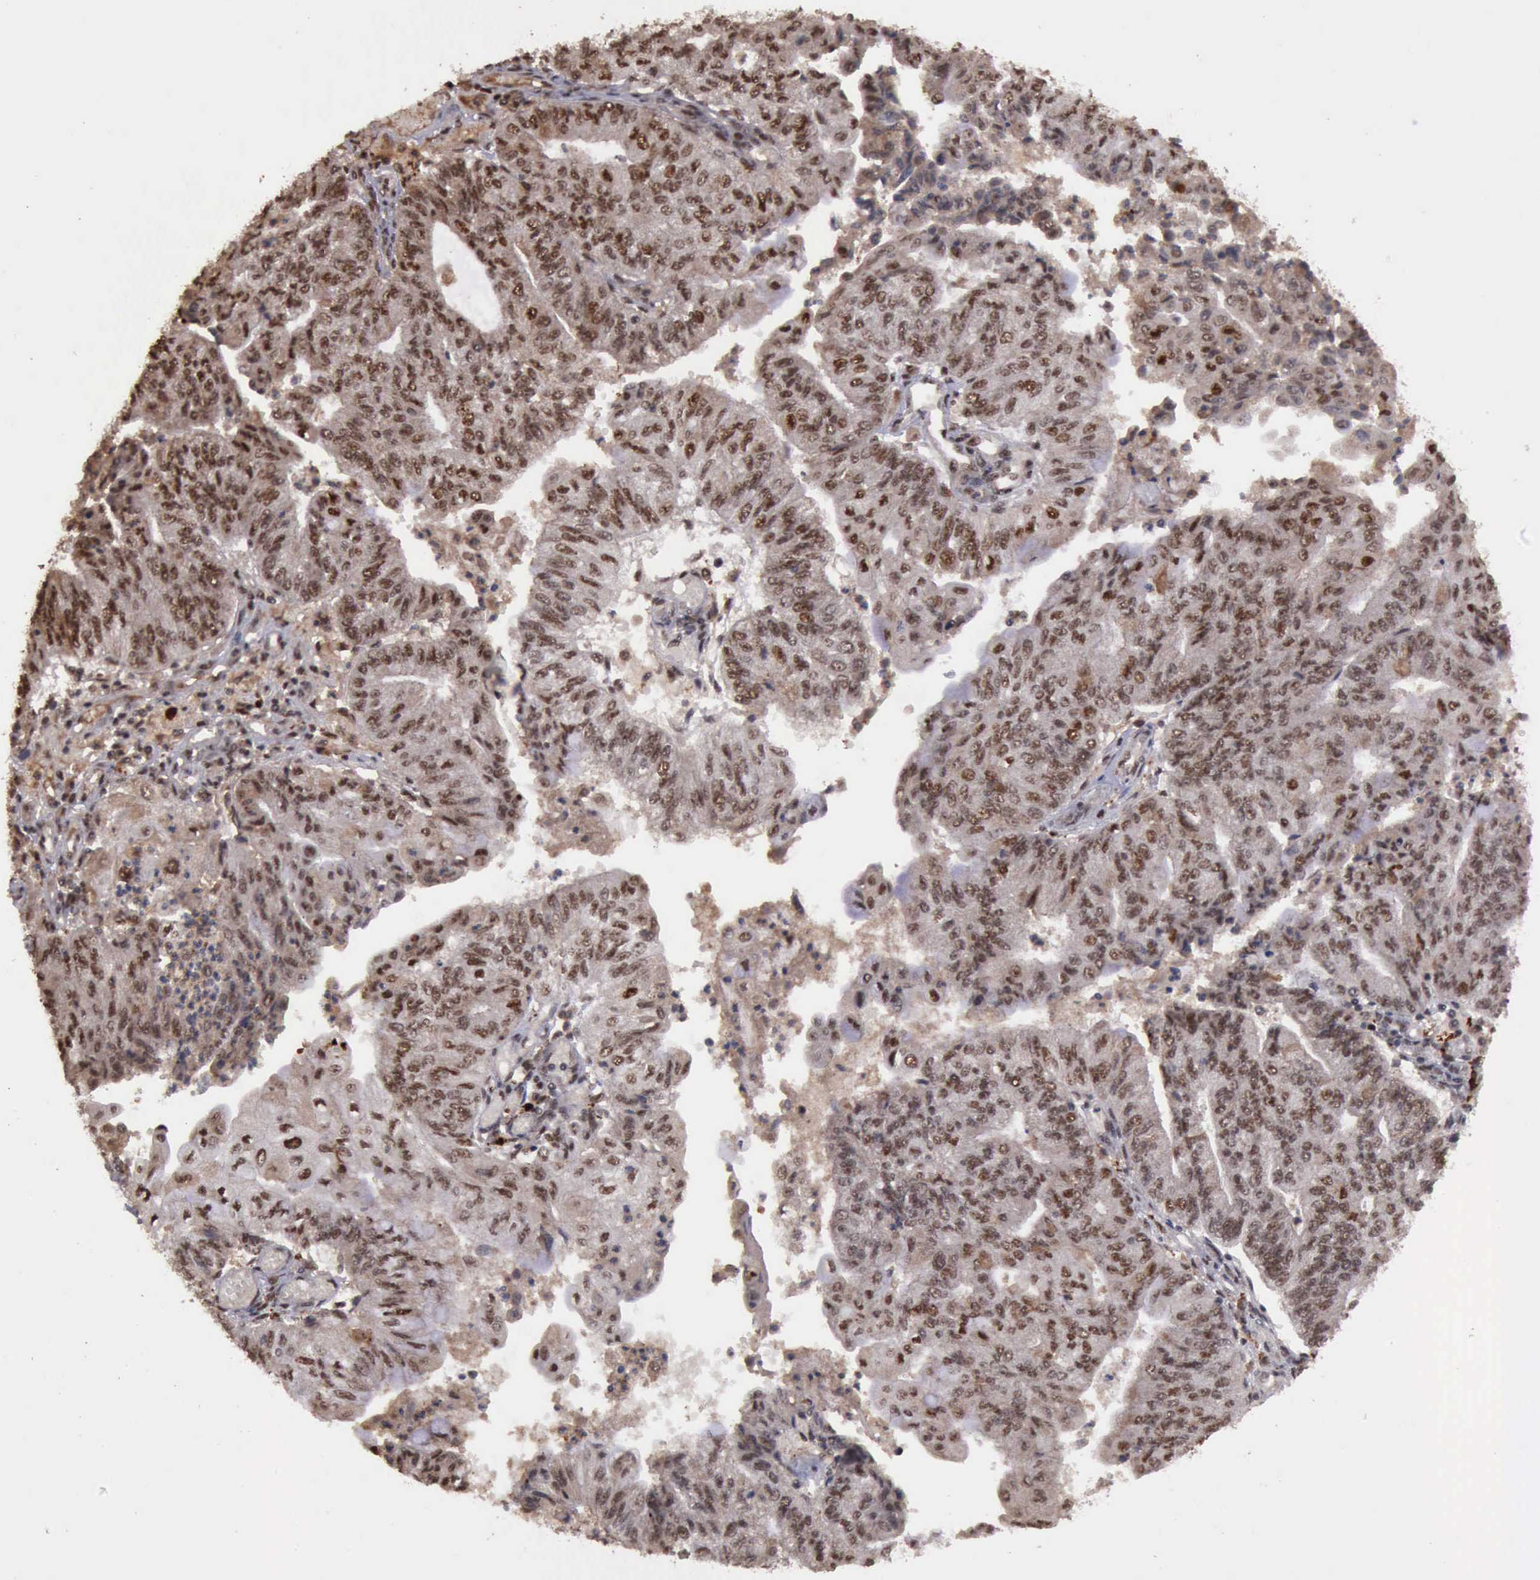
{"staining": {"intensity": "moderate", "quantity": ">75%", "location": "cytoplasmic/membranous,nuclear"}, "tissue": "endometrial cancer", "cell_type": "Tumor cells", "image_type": "cancer", "snomed": [{"axis": "morphology", "description": "Adenocarcinoma, NOS"}, {"axis": "topography", "description": "Endometrium"}], "caption": "Immunohistochemistry of human endometrial adenocarcinoma exhibits medium levels of moderate cytoplasmic/membranous and nuclear staining in about >75% of tumor cells. (DAB (3,3'-diaminobenzidine) IHC with brightfield microscopy, high magnification).", "gene": "TRMT2A", "patient": {"sex": "female", "age": 59}}